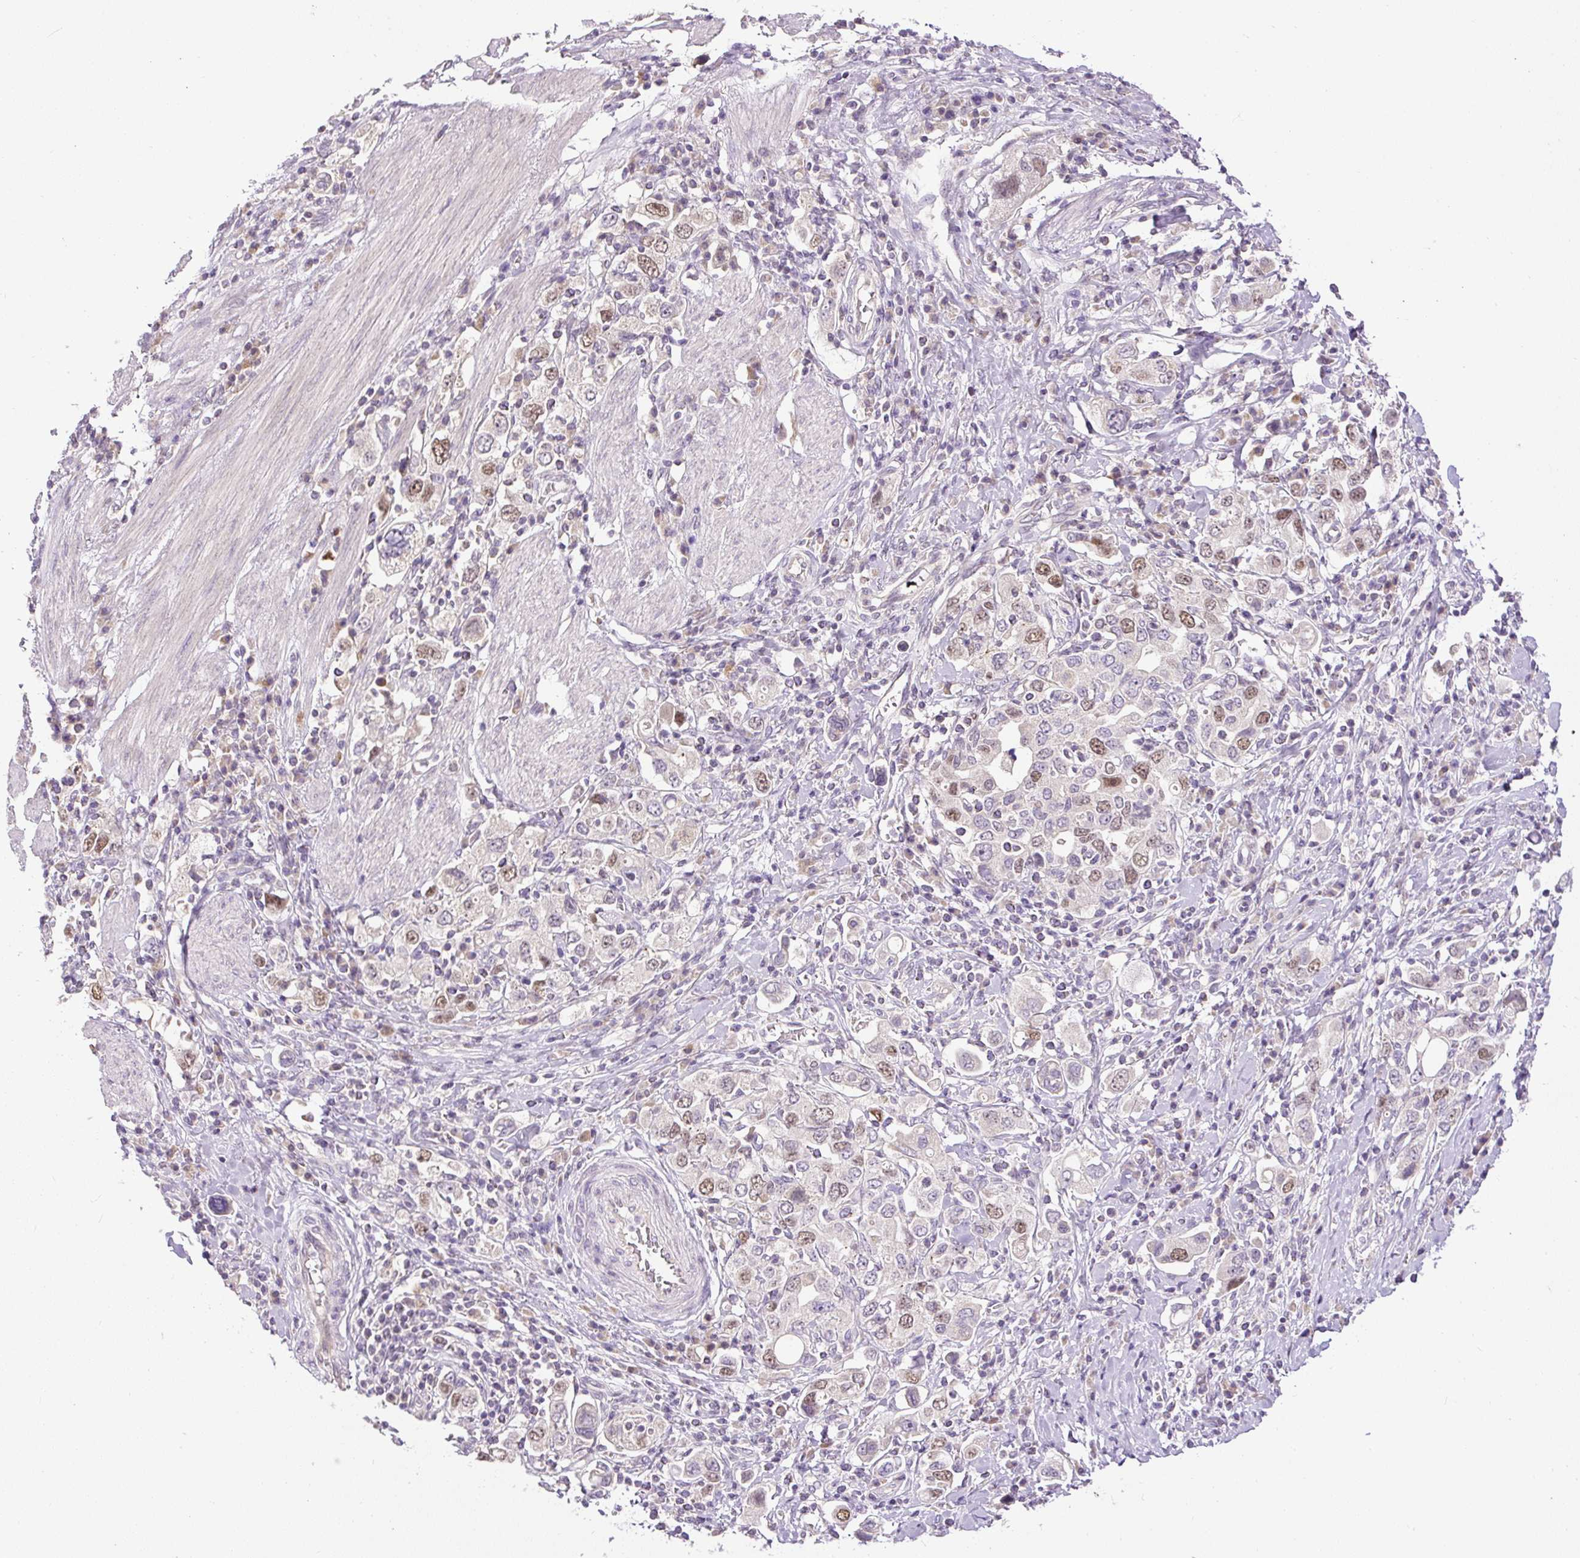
{"staining": {"intensity": "moderate", "quantity": "25%-75%", "location": "nuclear"}, "tissue": "stomach cancer", "cell_type": "Tumor cells", "image_type": "cancer", "snomed": [{"axis": "morphology", "description": "Adenocarcinoma, NOS"}, {"axis": "topography", "description": "Stomach, upper"}], "caption": "Human stomach cancer (adenocarcinoma) stained for a protein (brown) shows moderate nuclear positive staining in approximately 25%-75% of tumor cells.", "gene": "RACGAP1", "patient": {"sex": "male", "age": 62}}